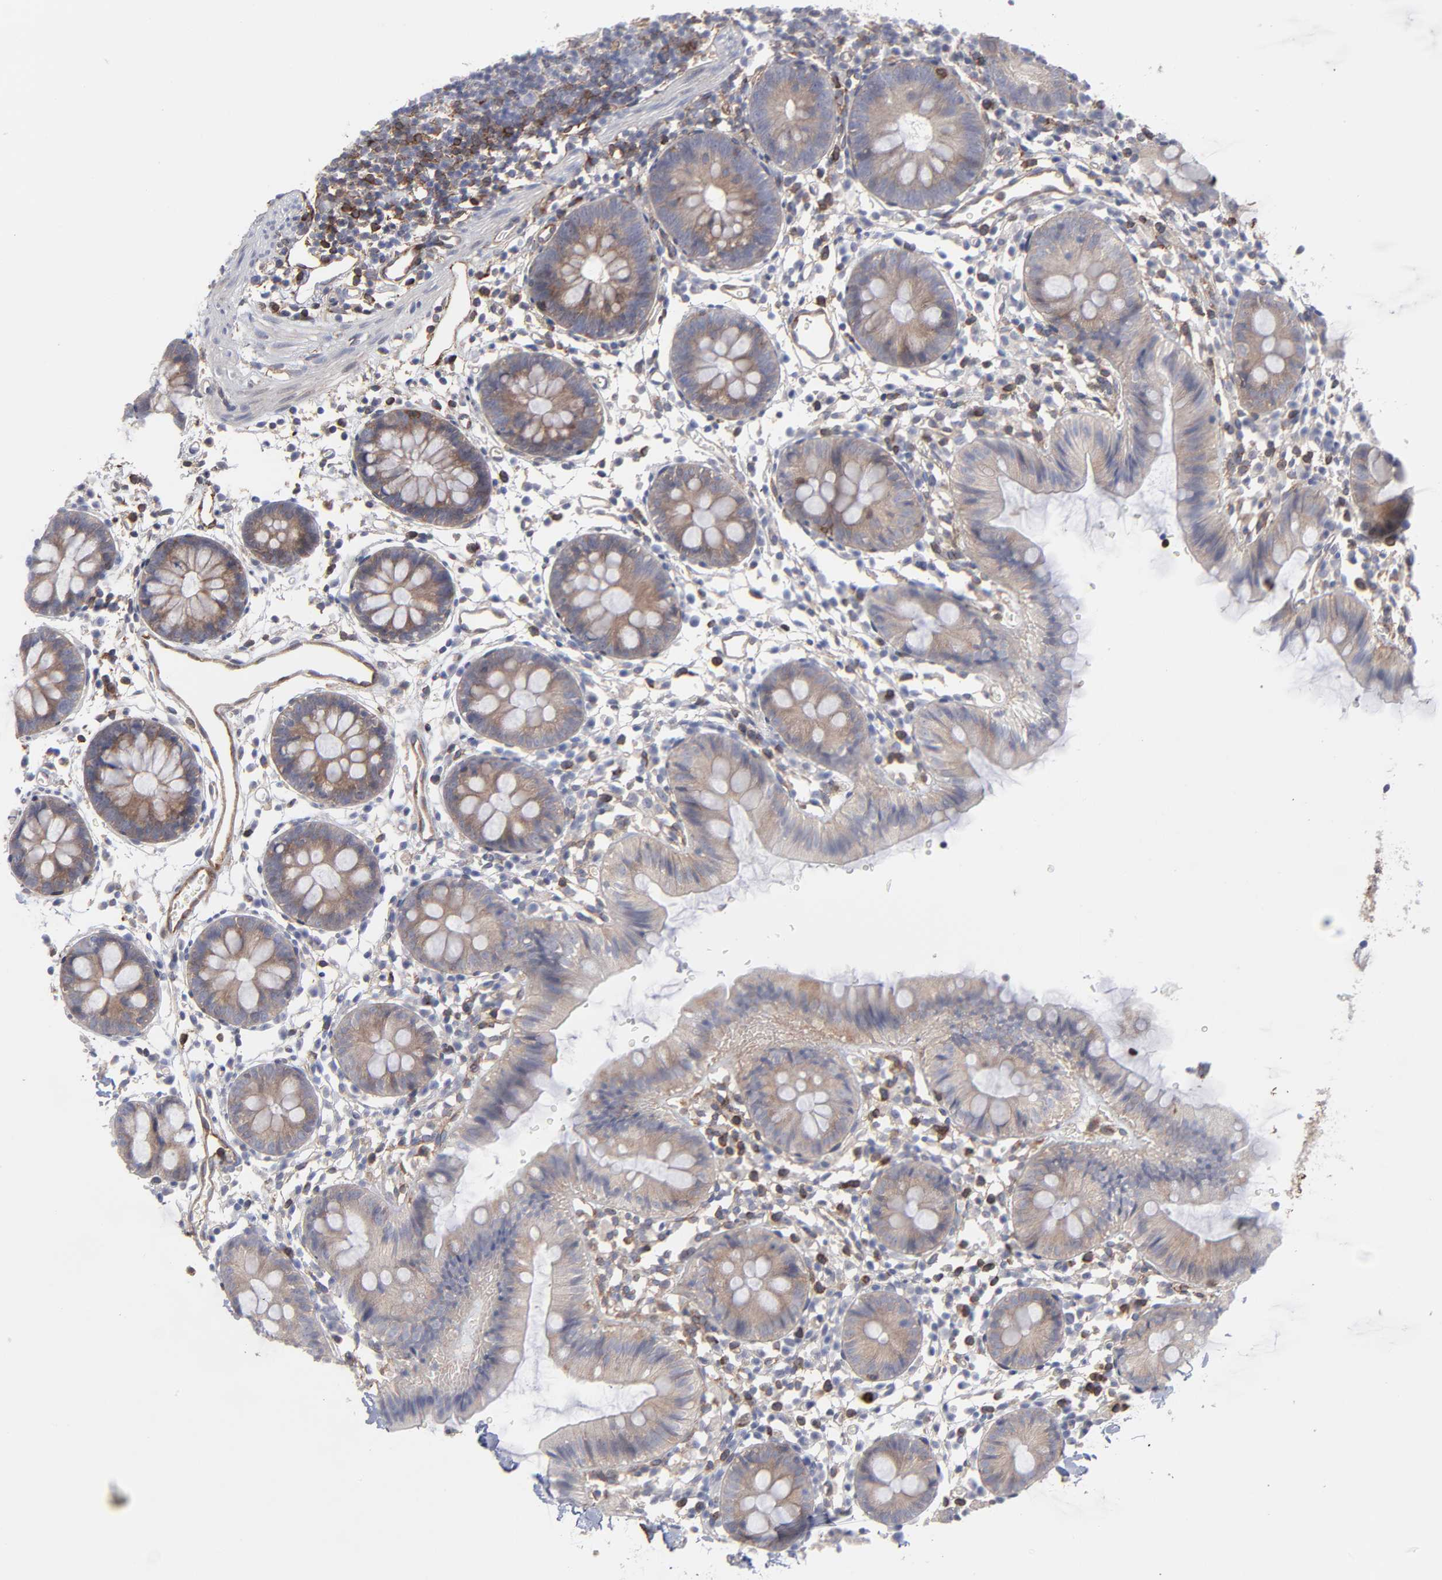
{"staining": {"intensity": "strong", "quantity": ">75%", "location": "cytoplasmic/membranous"}, "tissue": "colon", "cell_type": "Endothelial cells", "image_type": "normal", "snomed": [{"axis": "morphology", "description": "Normal tissue, NOS"}, {"axis": "topography", "description": "Colon"}], "caption": "Colon stained for a protein (brown) exhibits strong cytoplasmic/membranous positive staining in about >75% of endothelial cells.", "gene": "PXN", "patient": {"sex": "male", "age": 14}}